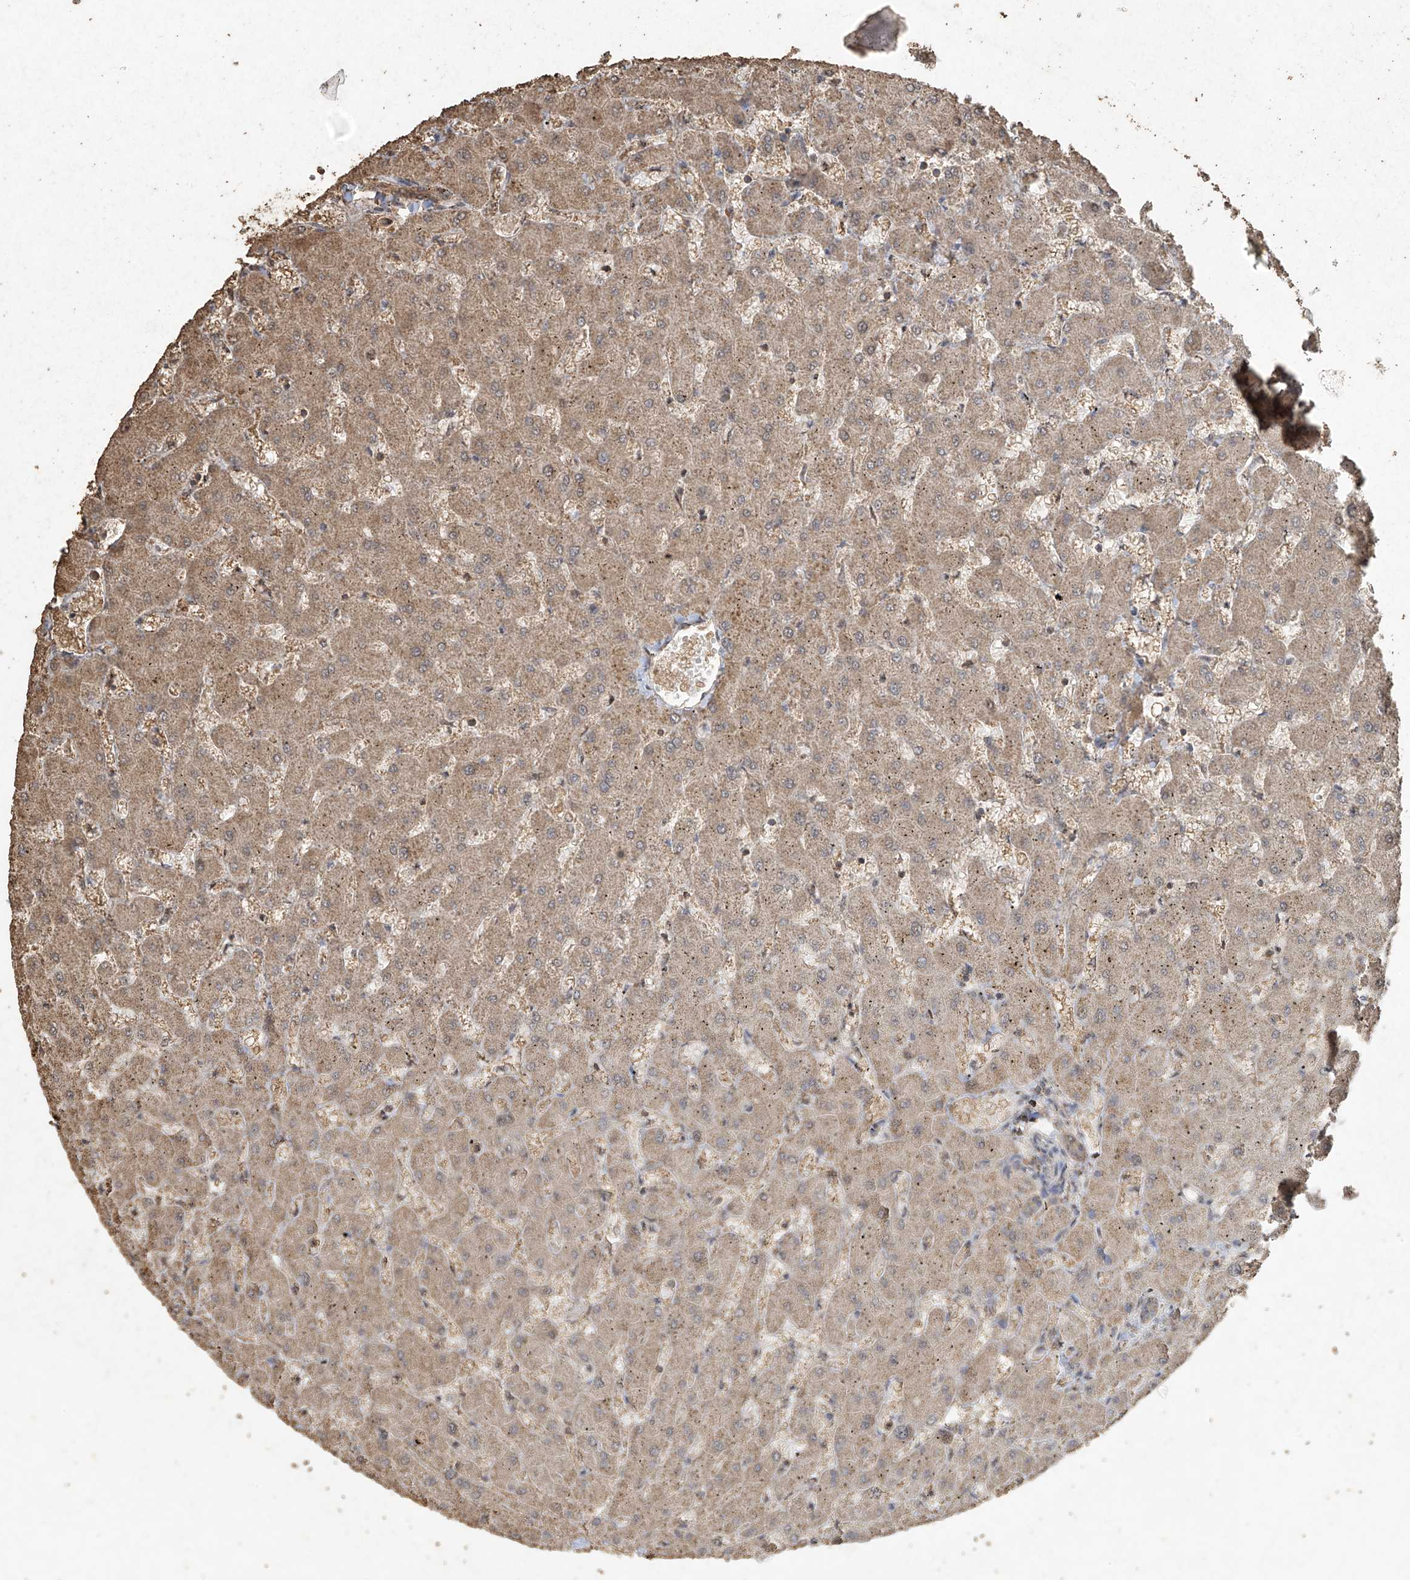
{"staining": {"intensity": "weak", "quantity": "<25%", "location": "cytoplasmic/membranous"}, "tissue": "liver", "cell_type": "Cholangiocytes", "image_type": "normal", "snomed": [{"axis": "morphology", "description": "Normal tissue, NOS"}, {"axis": "topography", "description": "Liver"}], "caption": "The immunohistochemistry (IHC) image has no significant expression in cholangiocytes of liver.", "gene": "ERBB3", "patient": {"sex": "female", "age": 63}}